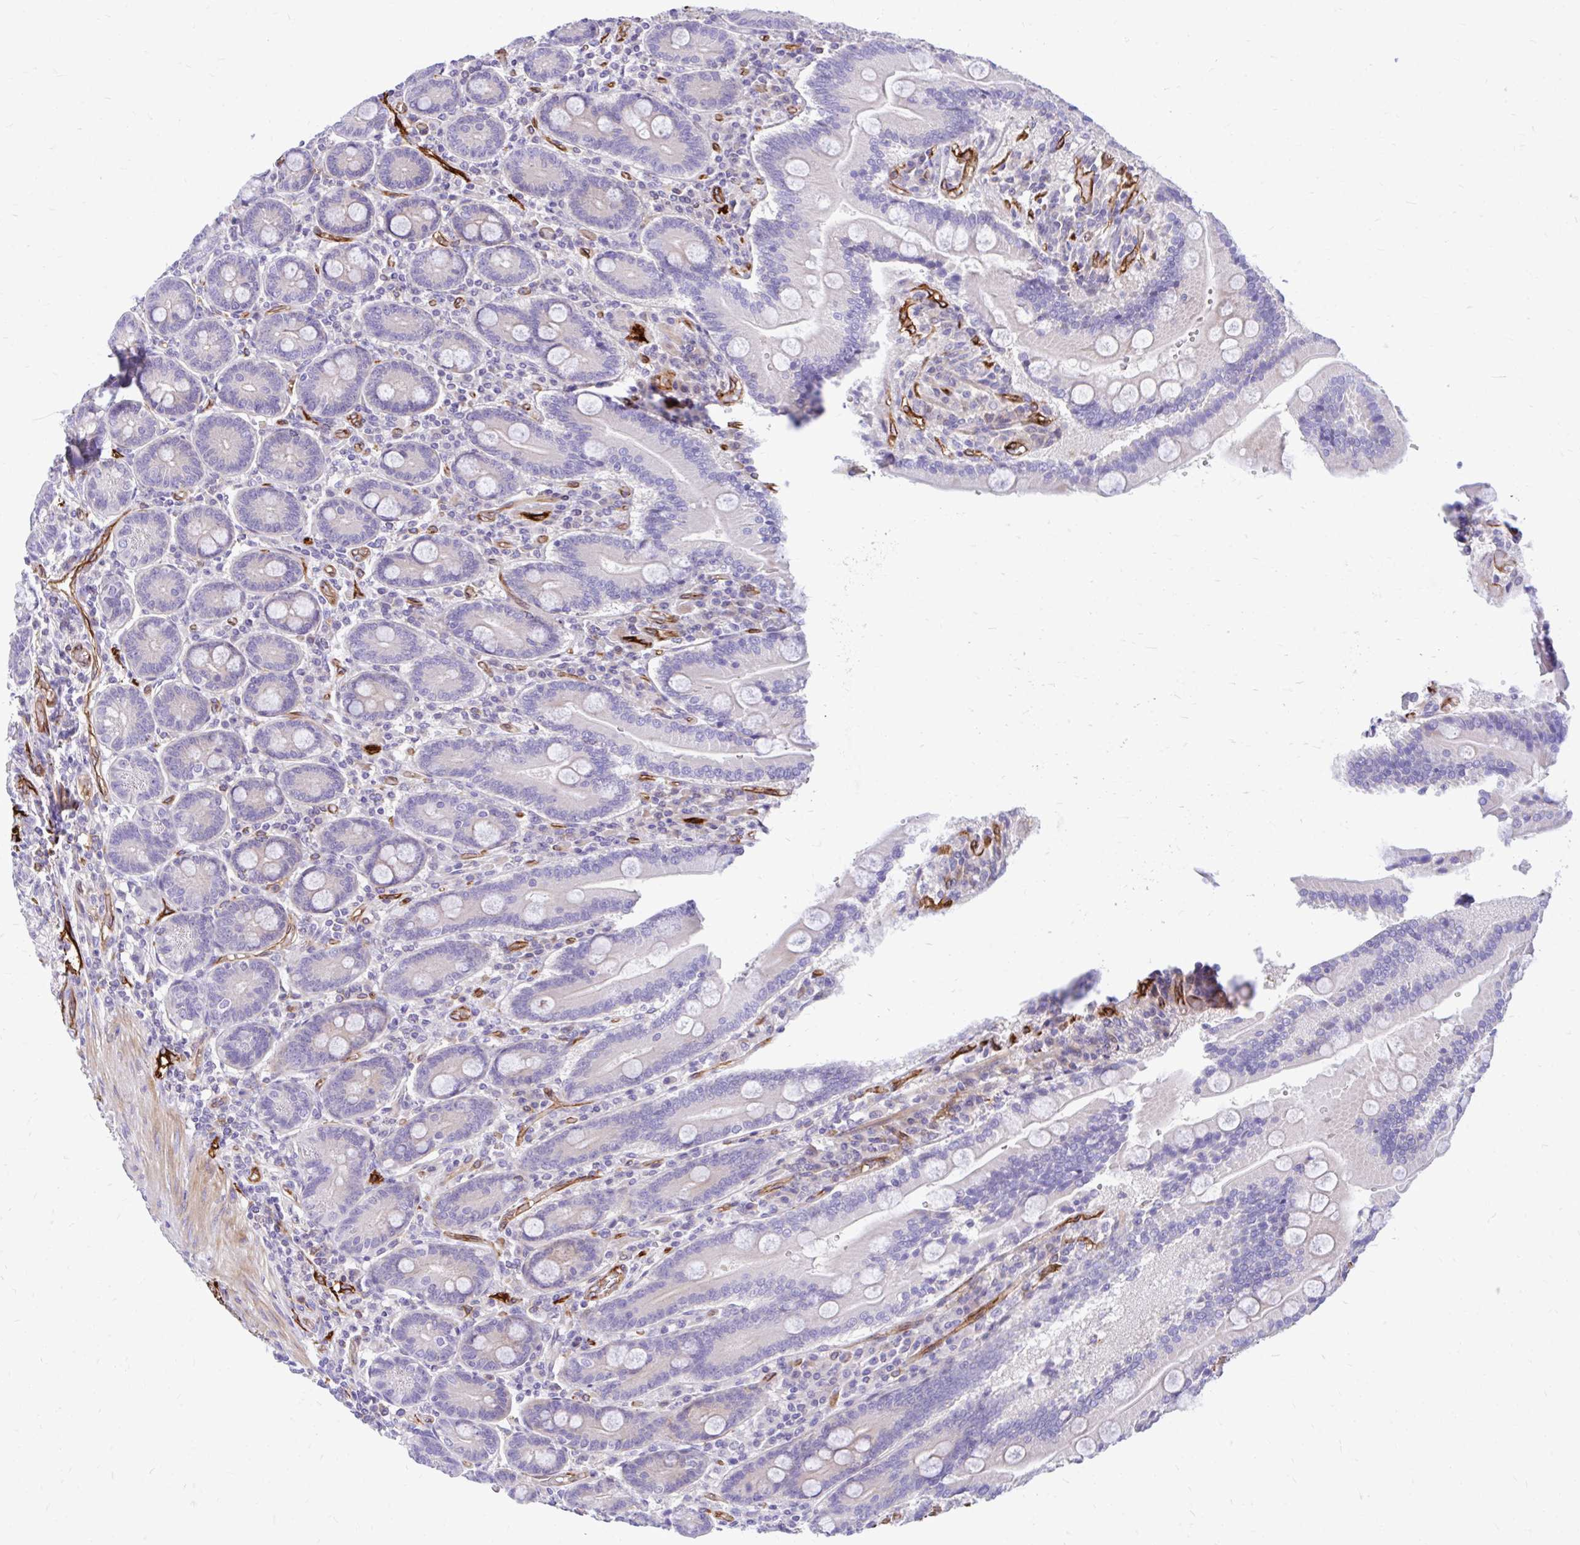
{"staining": {"intensity": "moderate", "quantity": "<25%", "location": "cytoplasmic/membranous"}, "tissue": "duodenum", "cell_type": "Glandular cells", "image_type": "normal", "snomed": [{"axis": "morphology", "description": "Normal tissue, NOS"}, {"axis": "topography", "description": "Duodenum"}], "caption": "Glandular cells display low levels of moderate cytoplasmic/membranous expression in about <25% of cells in benign human duodenum.", "gene": "ESPNL", "patient": {"sex": "female", "age": 62}}